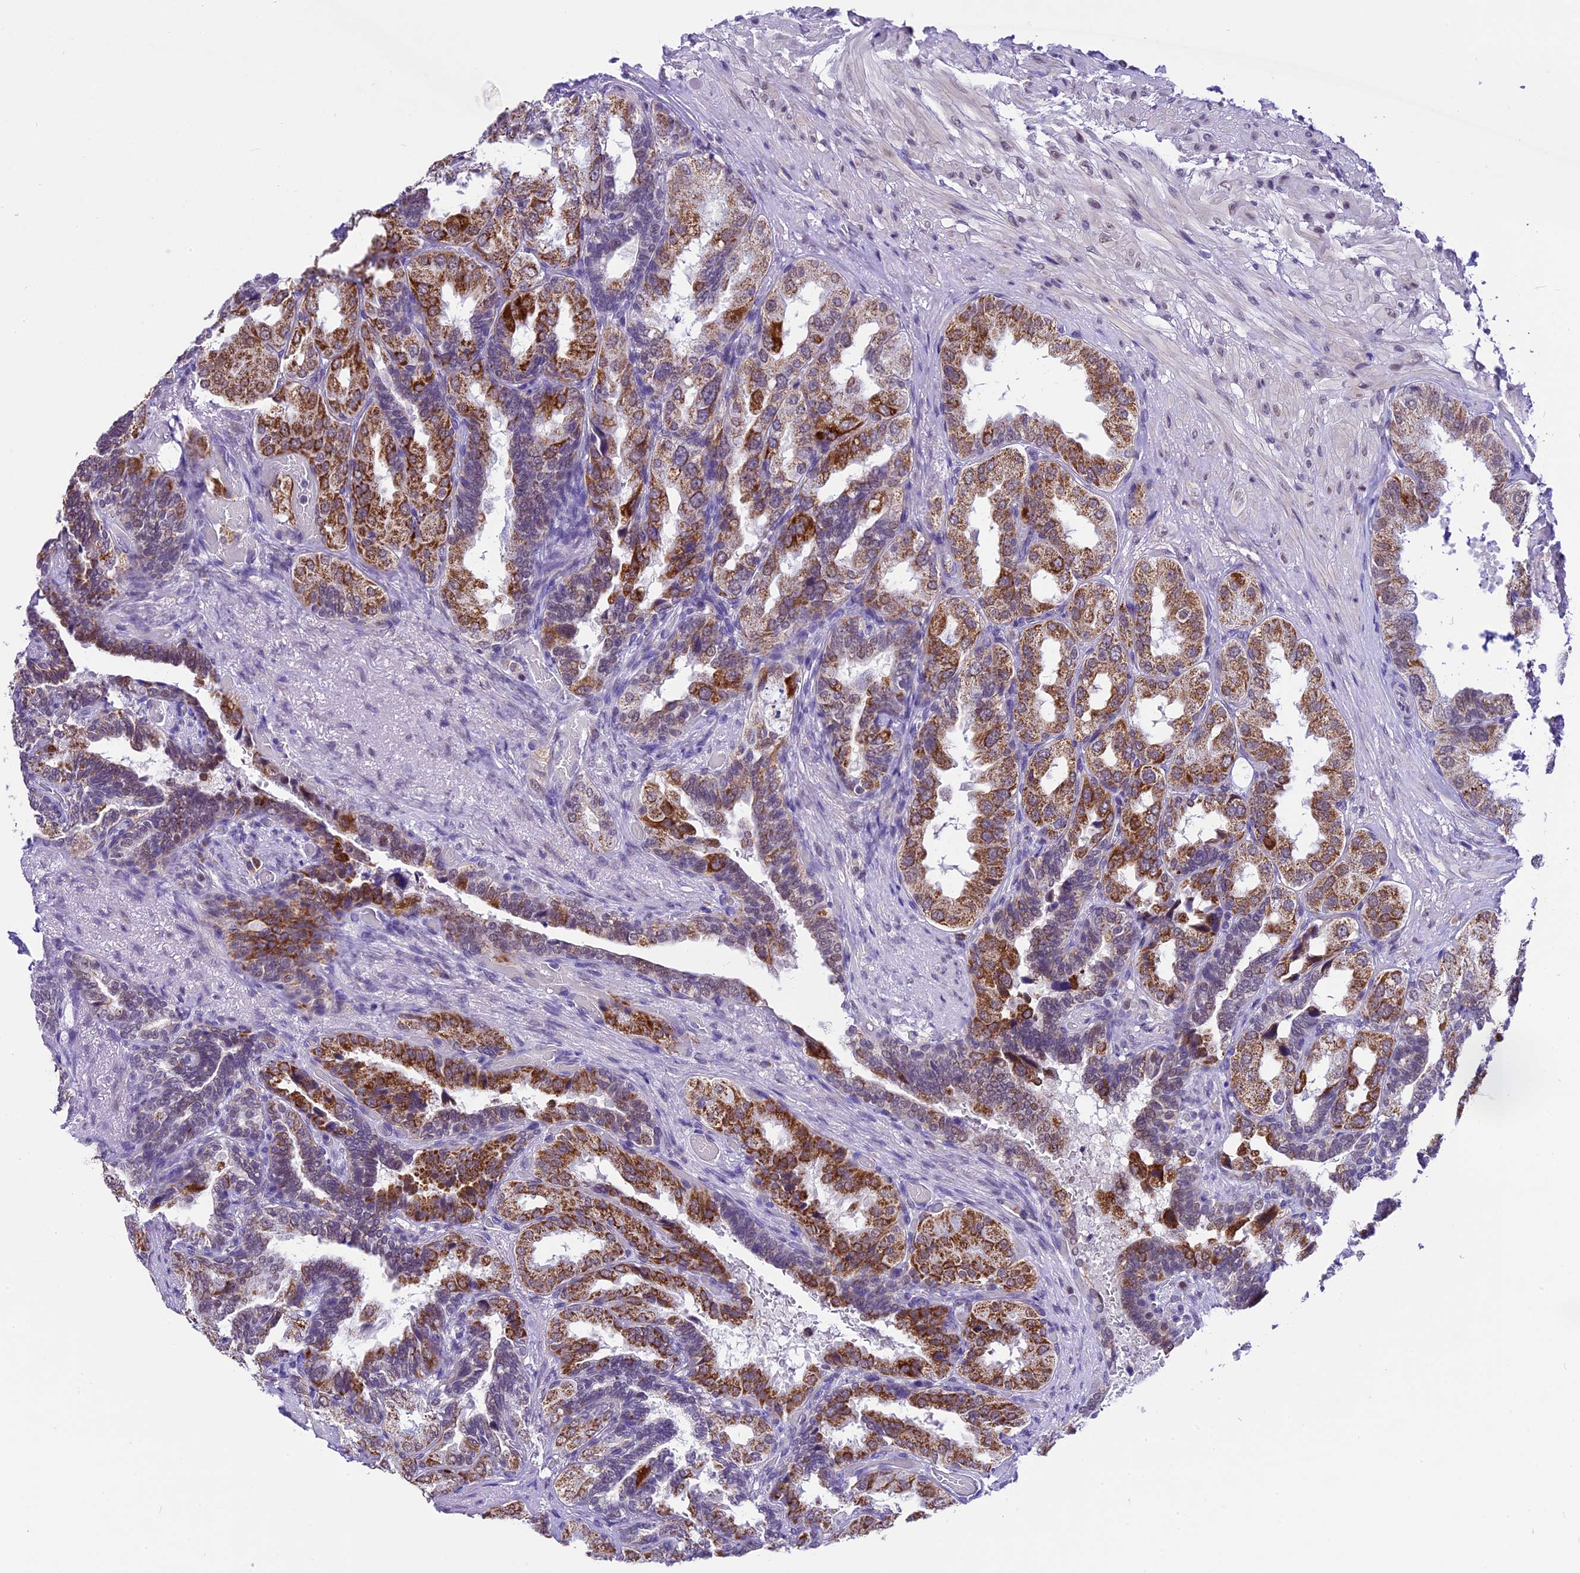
{"staining": {"intensity": "strong", "quantity": "25%-75%", "location": "cytoplasmic/membranous"}, "tissue": "seminal vesicle", "cell_type": "Glandular cells", "image_type": "normal", "snomed": [{"axis": "morphology", "description": "Normal tissue, NOS"}, {"axis": "topography", "description": "Seminal veicle"}, {"axis": "topography", "description": "Peripheral nerve tissue"}], "caption": "This image displays immunohistochemistry staining of normal human seminal vesicle, with high strong cytoplasmic/membranous staining in approximately 25%-75% of glandular cells.", "gene": "CARS2", "patient": {"sex": "male", "age": 63}}